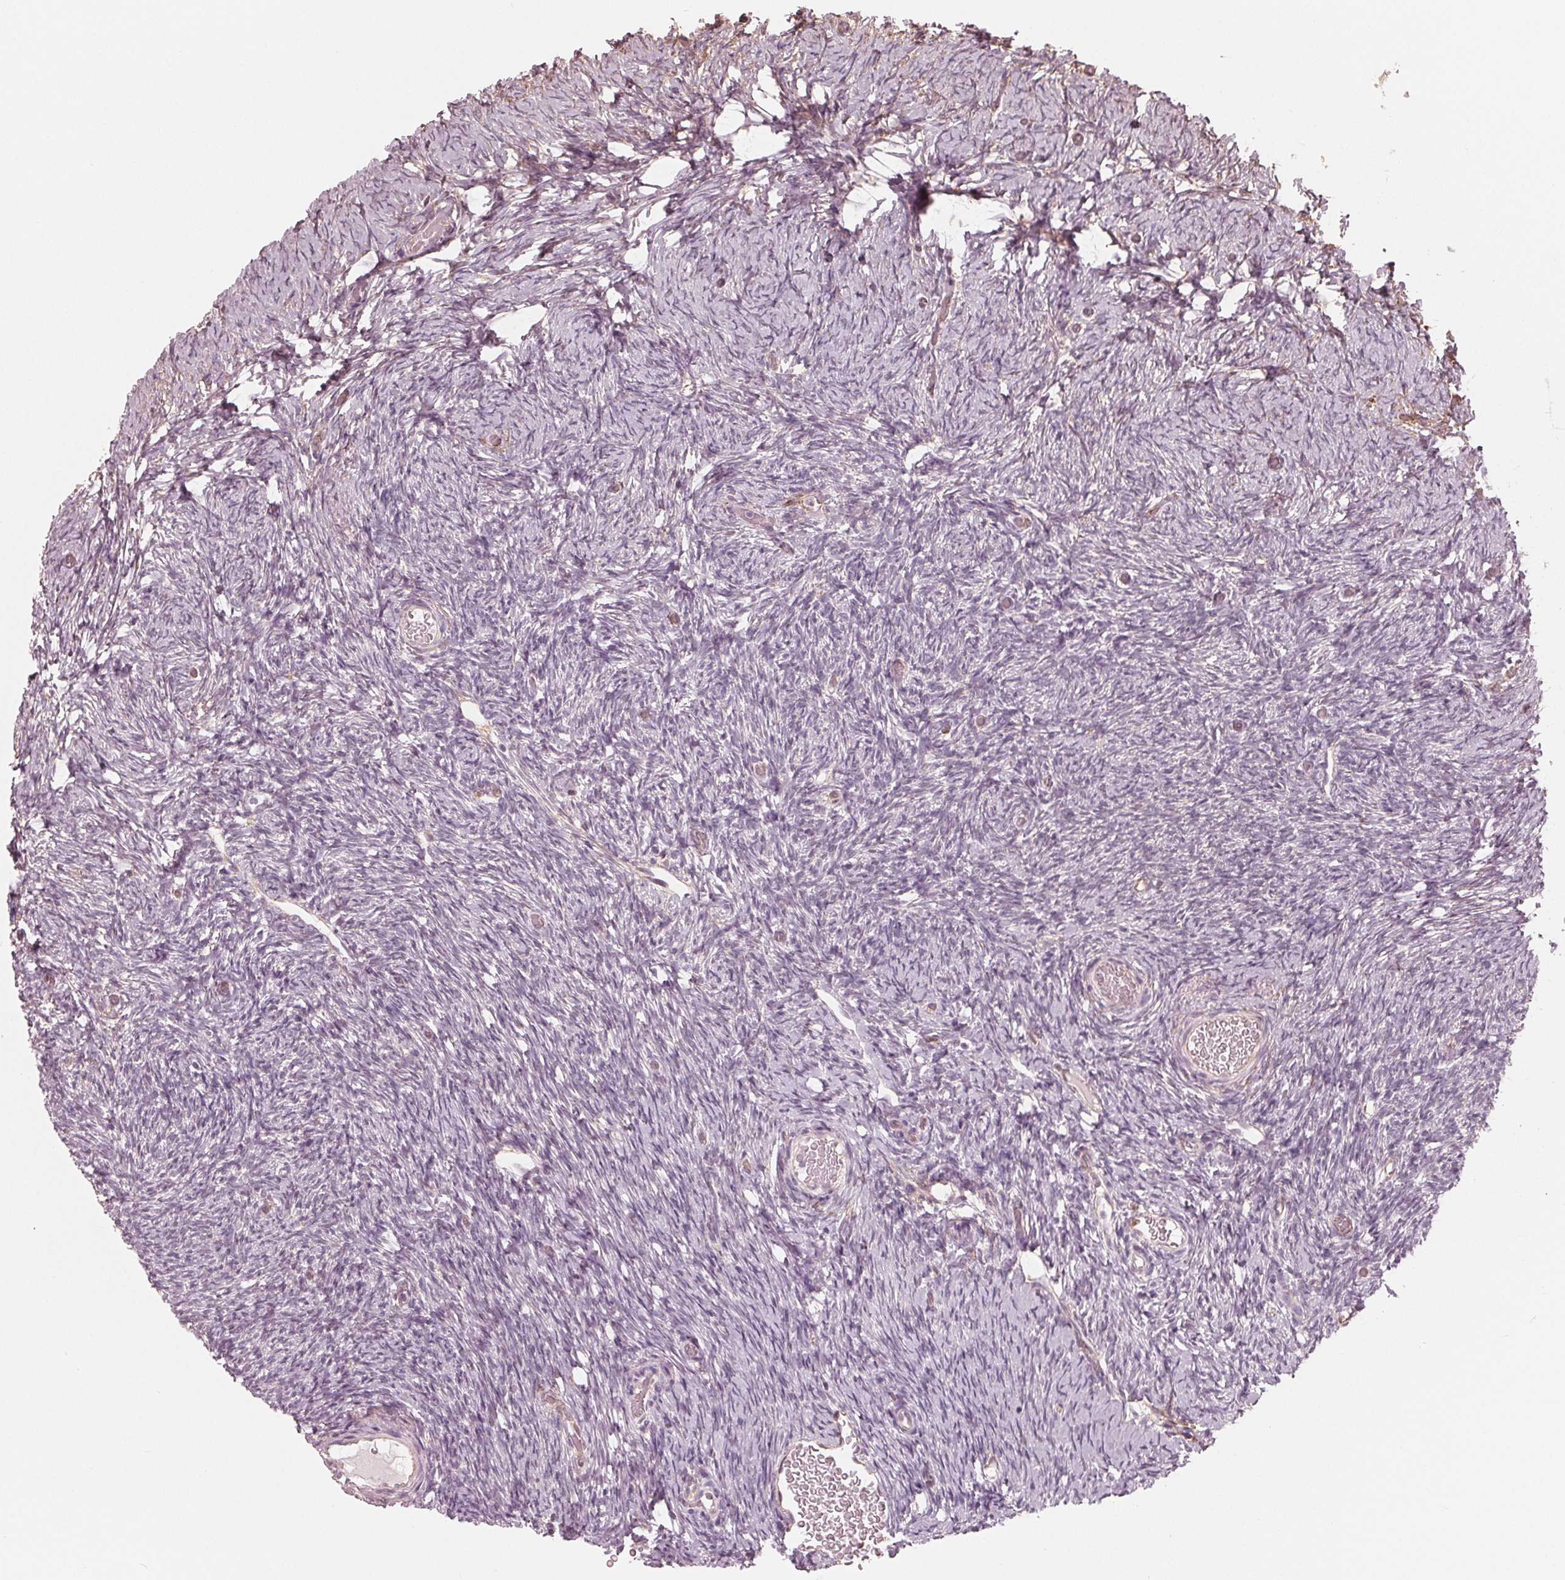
{"staining": {"intensity": "negative", "quantity": "none", "location": "none"}, "tissue": "ovary", "cell_type": "Follicle cells", "image_type": "normal", "snomed": [{"axis": "morphology", "description": "Normal tissue, NOS"}, {"axis": "topography", "description": "Ovary"}], "caption": "An image of ovary stained for a protein shows no brown staining in follicle cells. (Brightfield microscopy of DAB immunohistochemistry at high magnification).", "gene": "IKBIP", "patient": {"sex": "female", "age": 39}}